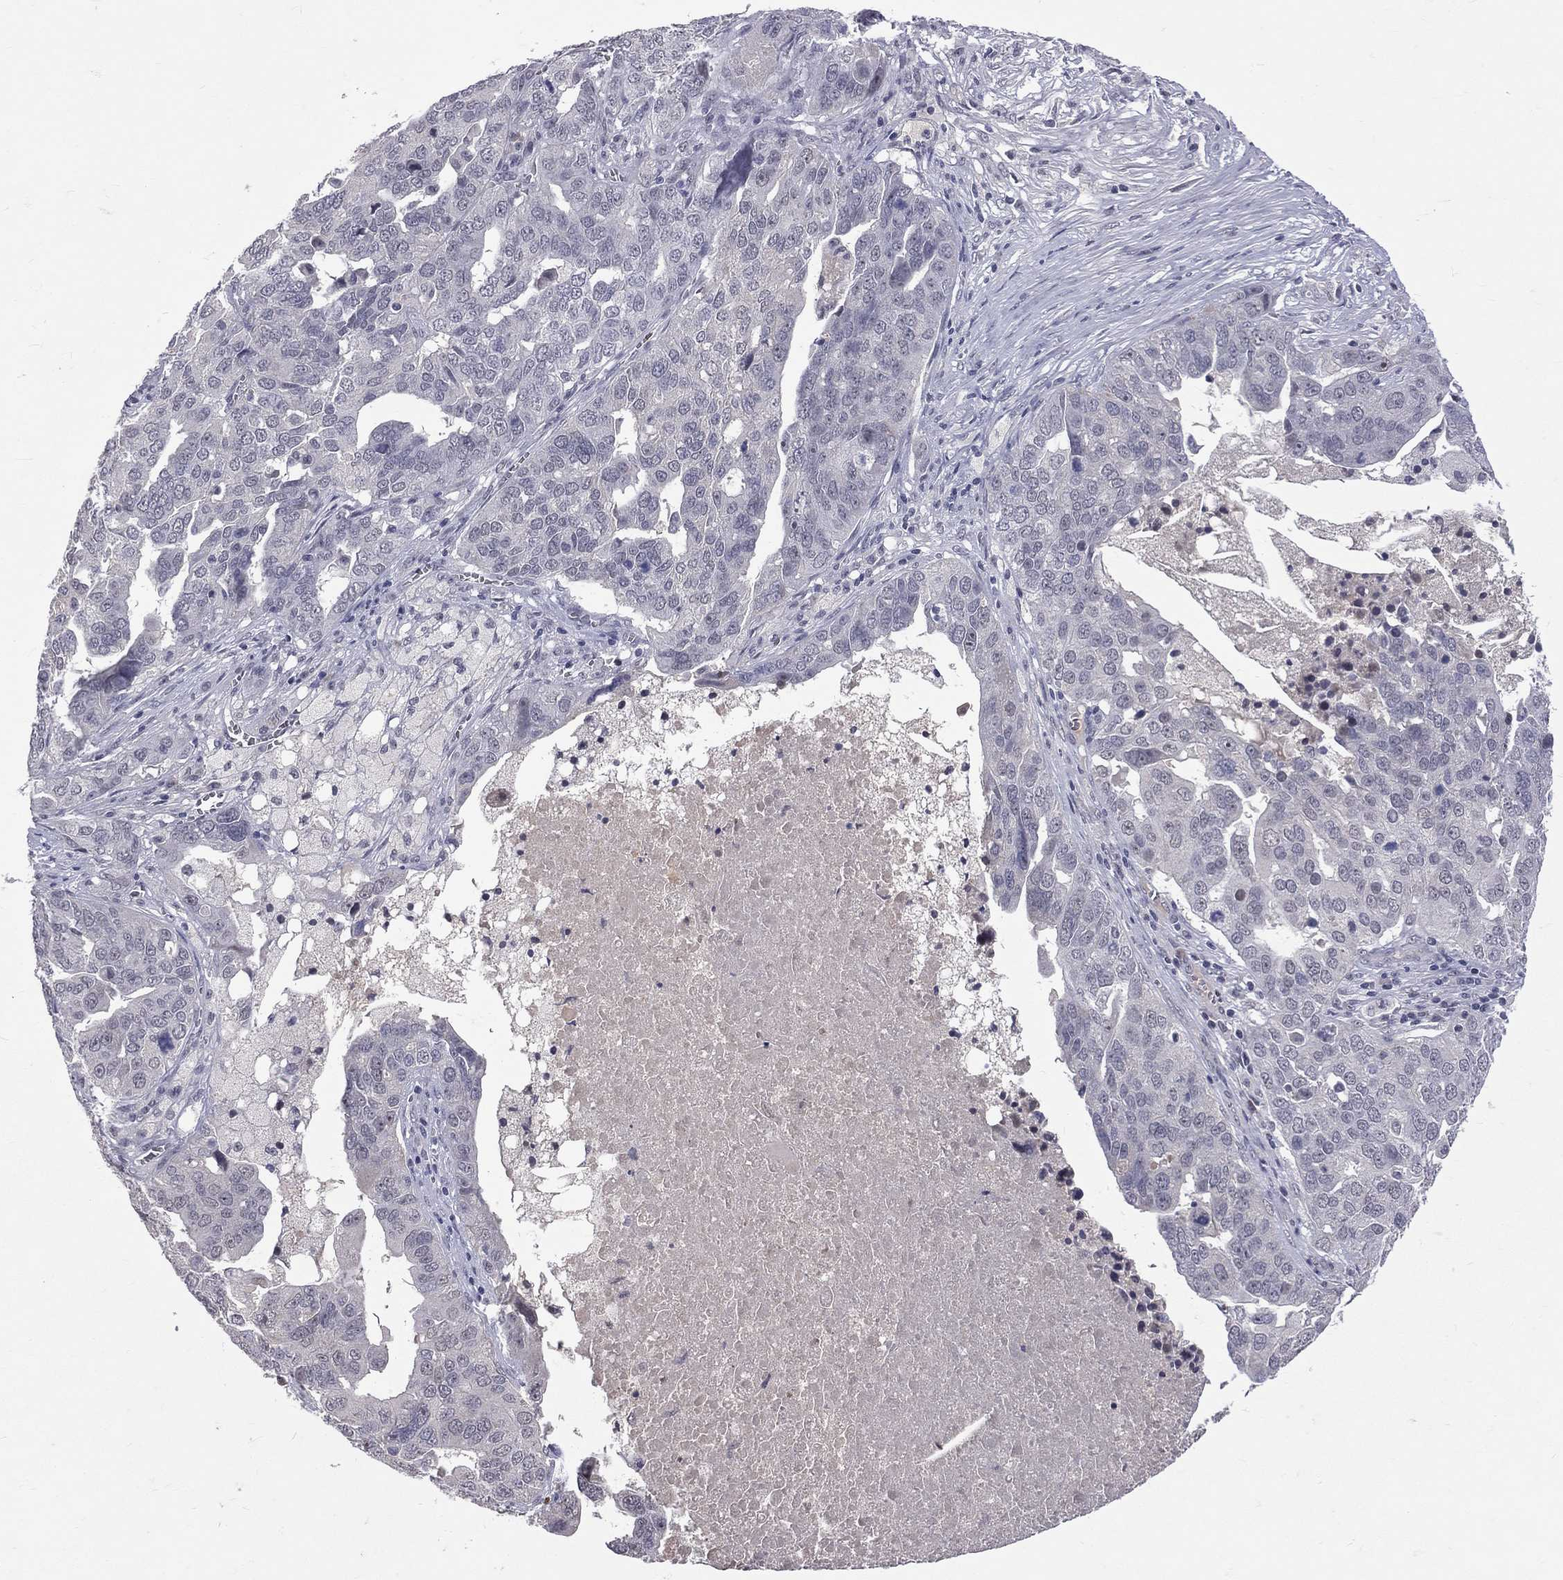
{"staining": {"intensity": "negative", "quantity": "none", "location": "none"}, "tissue": "ovarian cancer", "cell_type": "Tumor cells", "image_type": "cancer", "snomed": [{"axis": "morphology", "description": "Carcinoma, endometroid"}, {"axis": "topography", "description": "Soft tissue"}, {"axis": "topography", "description": "Ovary"}], "caption": "An image of human endometroid carcinoma (ovarian) is negative for staining in tumor cells.", "gene": "DSG4", "patient": {"sex": "female", "age": 52}}